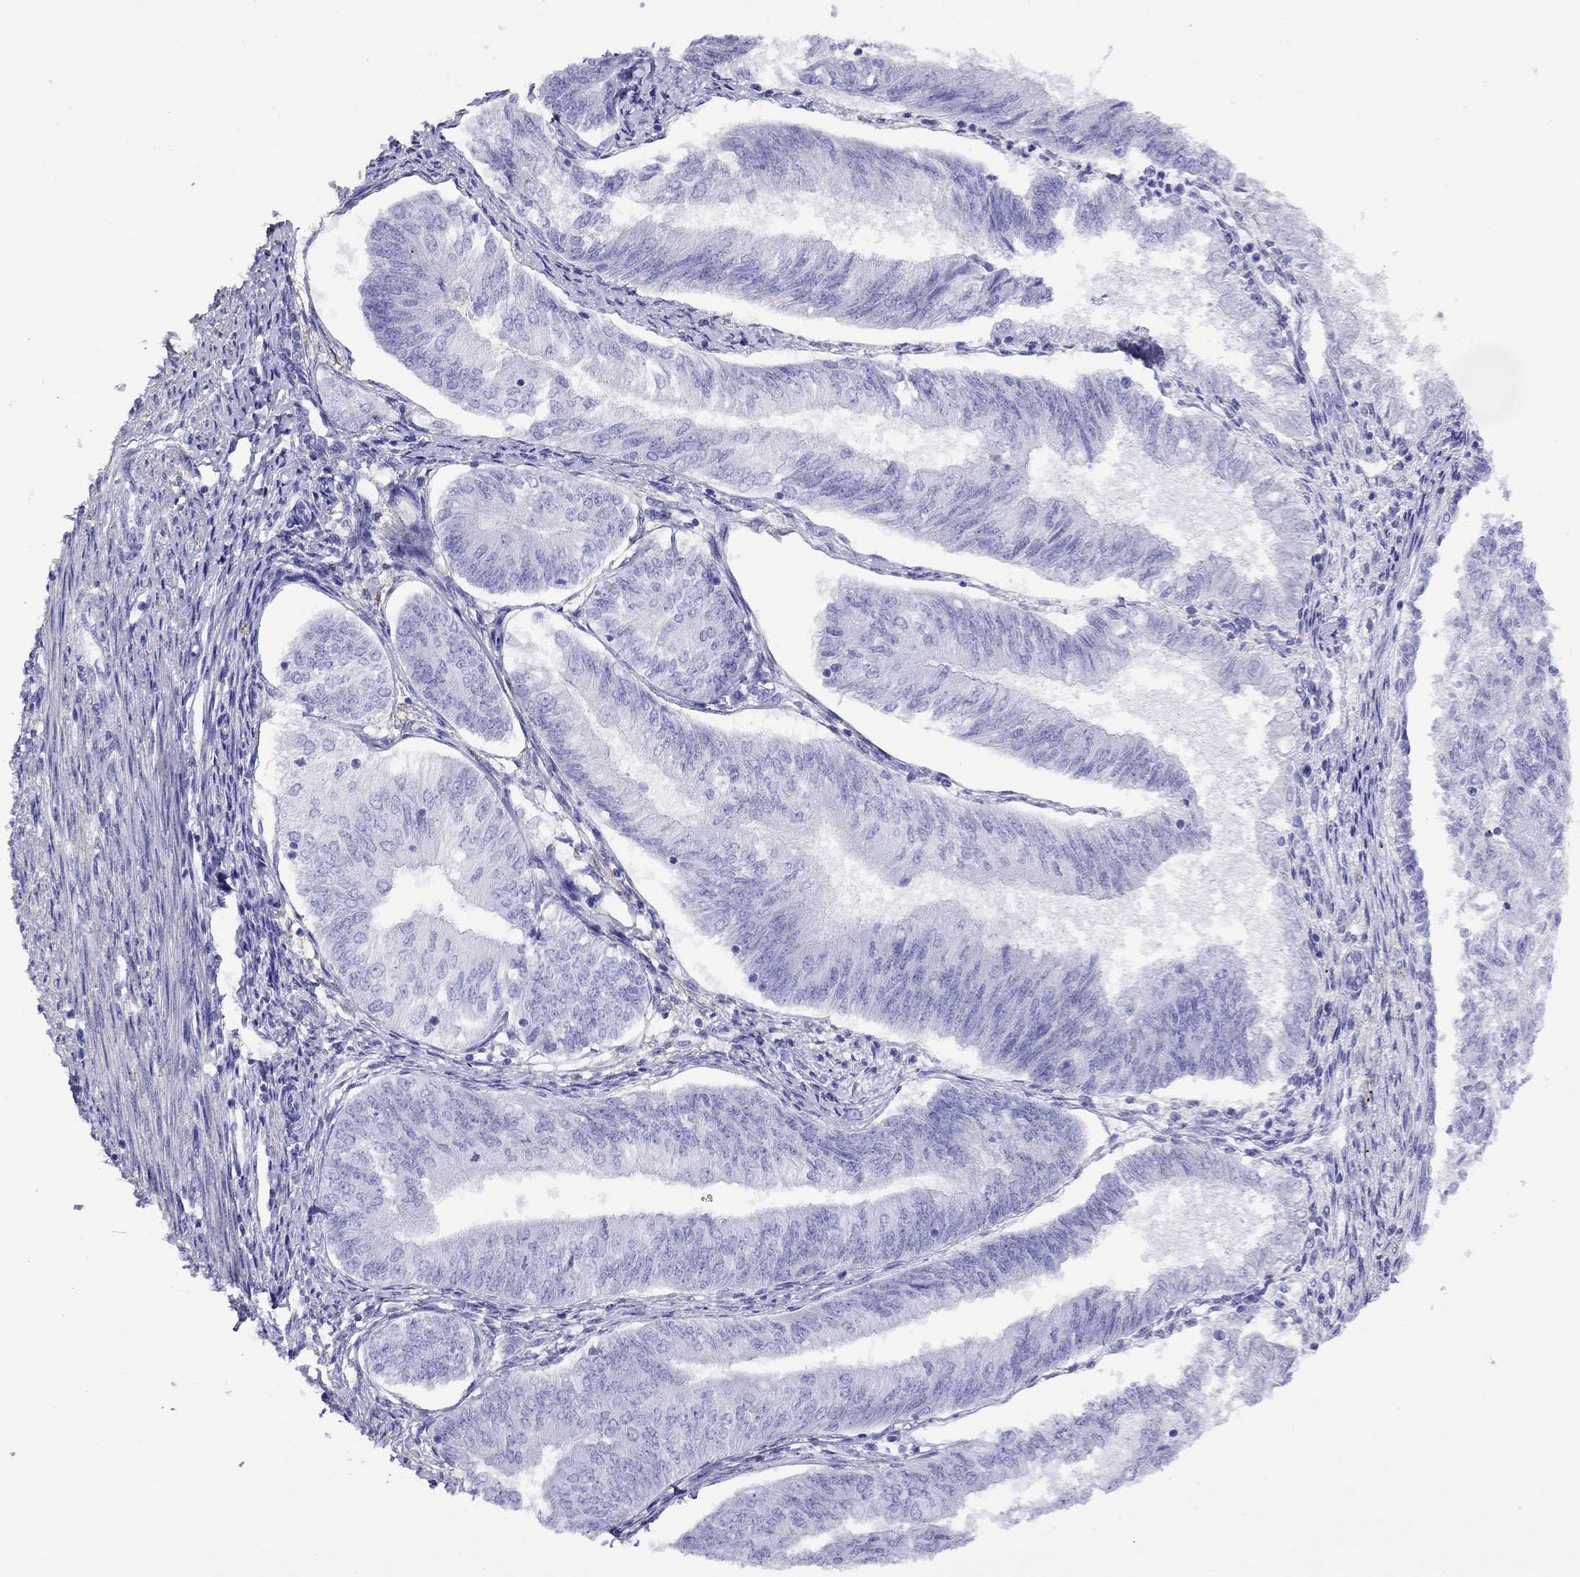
{"staining": {"intensity": "negative", "quantity": "none", "location": "none"}, "tissue": "endometrial cancer", "cell_type": "Tumor cells", "image_type": "cancer", "snomed": [{"axis": "morphology", "description": "Adenocarcinoma, NOS"}, {"axis": "topography", "description": "Endometrium"}], "caption": "The histopathology image demonstrates no staining of tumor cells in adenocarcinoma (endometrial).", "gene": "SLC30A8", "patient": {"sex": "female", "age": 58}}